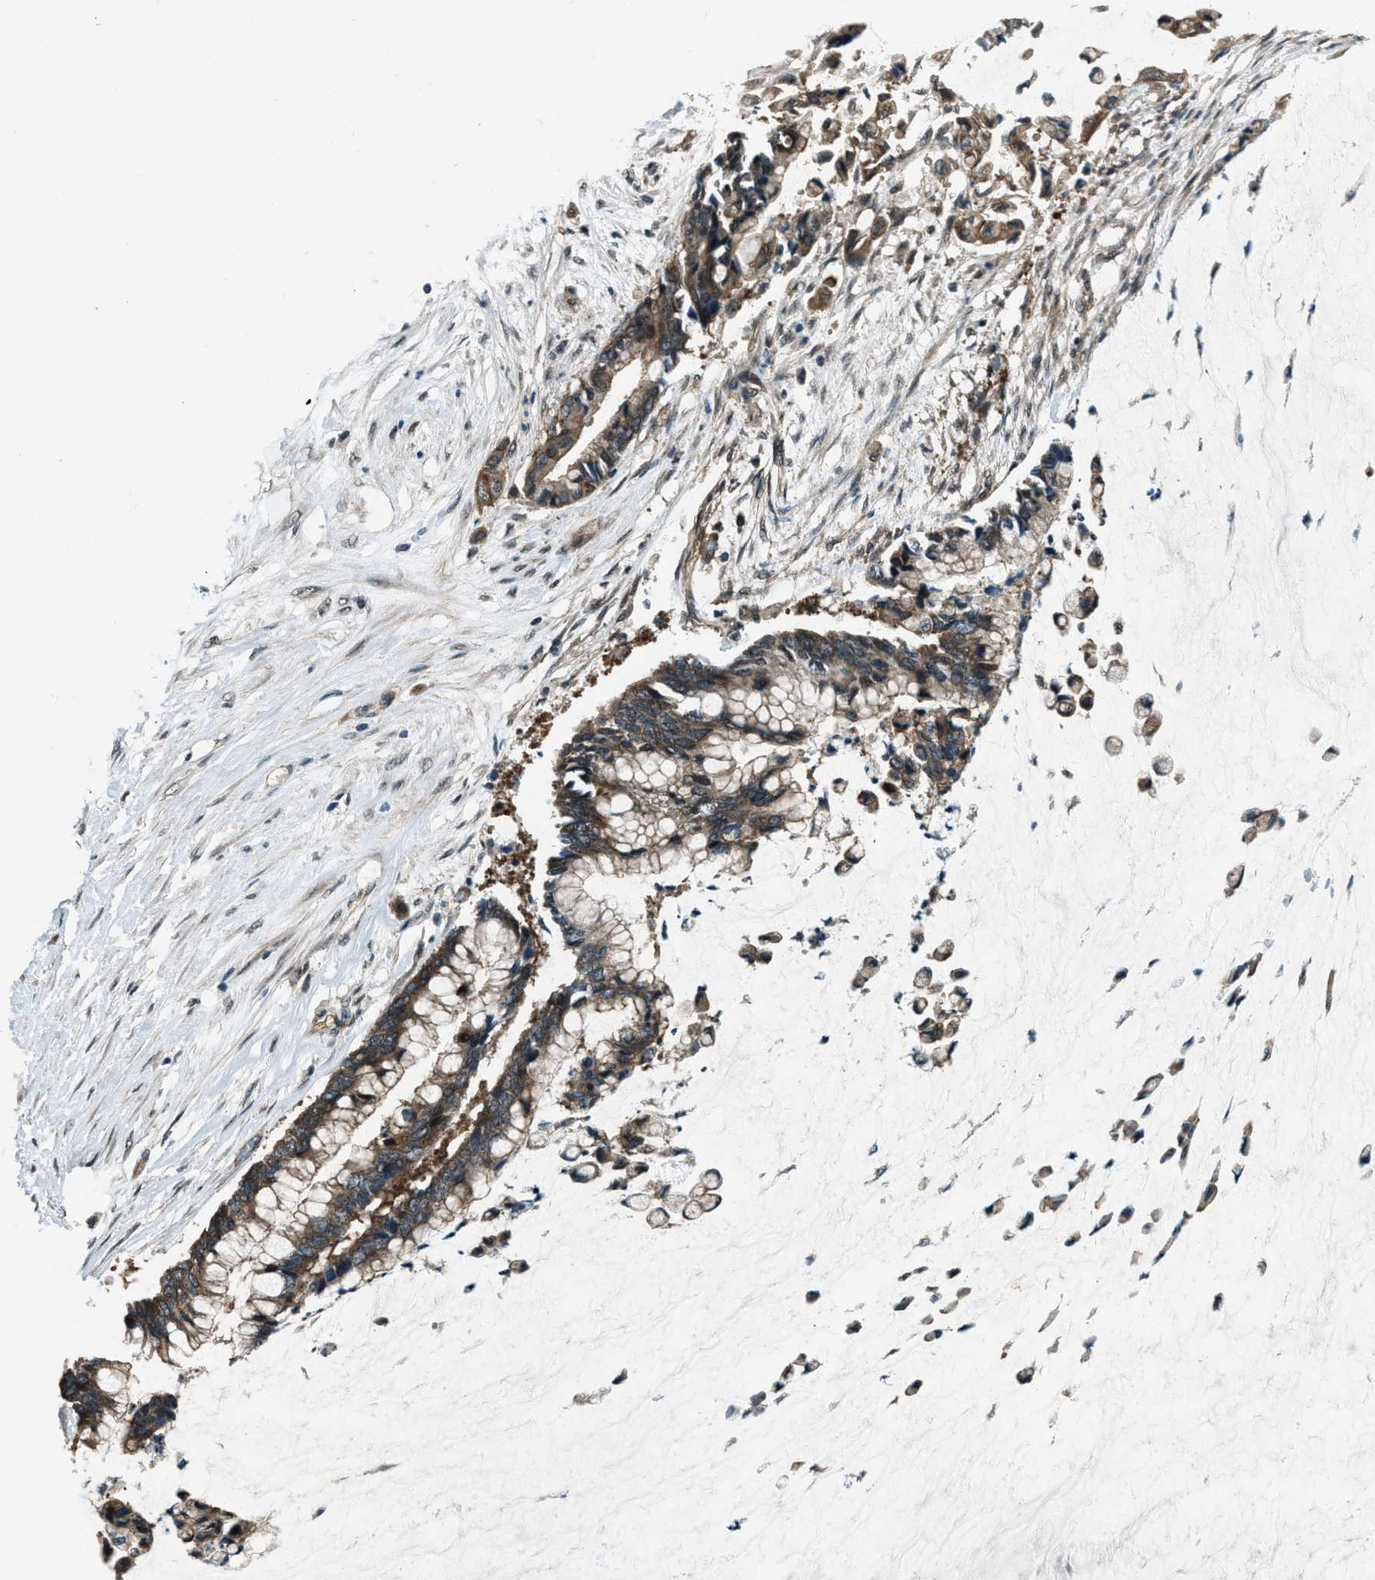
{"staining": {"intensity": "moderate", "quantity": ">75%", "location": "cytoplasmic/membranous"}, "tissue": "pancreatic cancer", "cell_type": "Tumor cells", "image_type": "cancer", "snomed": [{"axis": "morphology", "description": "Adenocarcinoma, NOS"}, {"axis": "topography", "description": "Pancreas"}], "caption": "Protein expression analysis of human pancreatic adenocarcinoma reveals moderate cytoplasmic/membranous positivity in about >75% of tumor cells. The protein of interest is stained brown, and the nuclei are stained in blue (DAB (3,3'-diaminobenzidine) IHC with brightfield microscopy, high magnification).", "gene": "SVIL", "patient": {"sex": "male", "age": 41}}